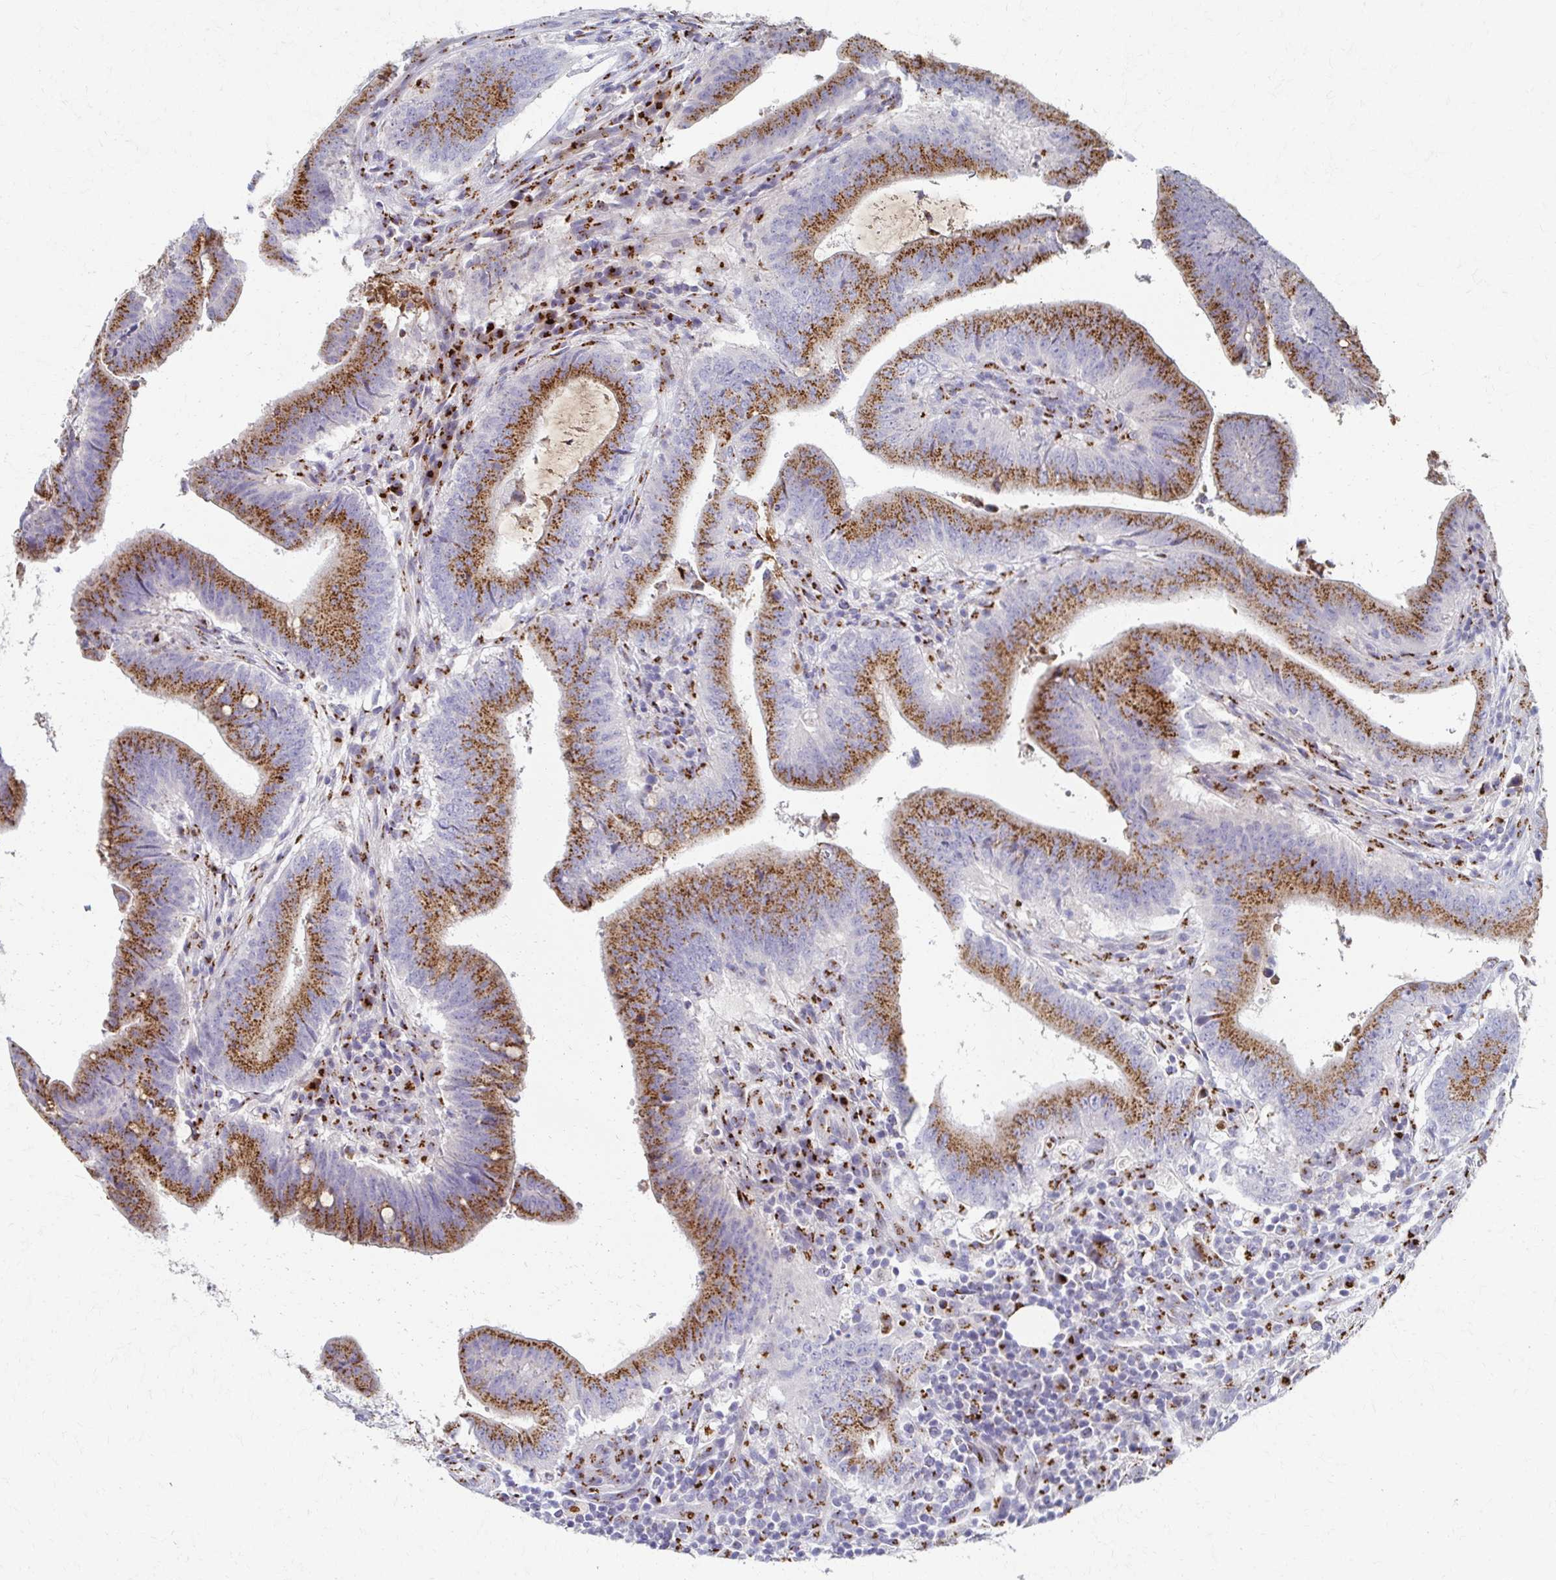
{"staining": {"intensity": "moderate", "quantity": ">75%", "location": "cytoplasmic/membranous"}, "tissue": "colorectal cancer", "cell_type": "Tumor cells", "image_type": "cancer", "snomed": [{"axis": "morphology", "description": "Adenocarcinoma, NOS"}, {"axis": "topography", "description": "Colon"}], "caption": "This is an image of immunohistochemistry (IHC) staining of colorectal cancer (adenocarcinoma), which shows moderate expression in the cytoplasmic/membranous of tumor cells.", "gene": "TM9SF1", "patient": {"sex": "female", "age": 43}}